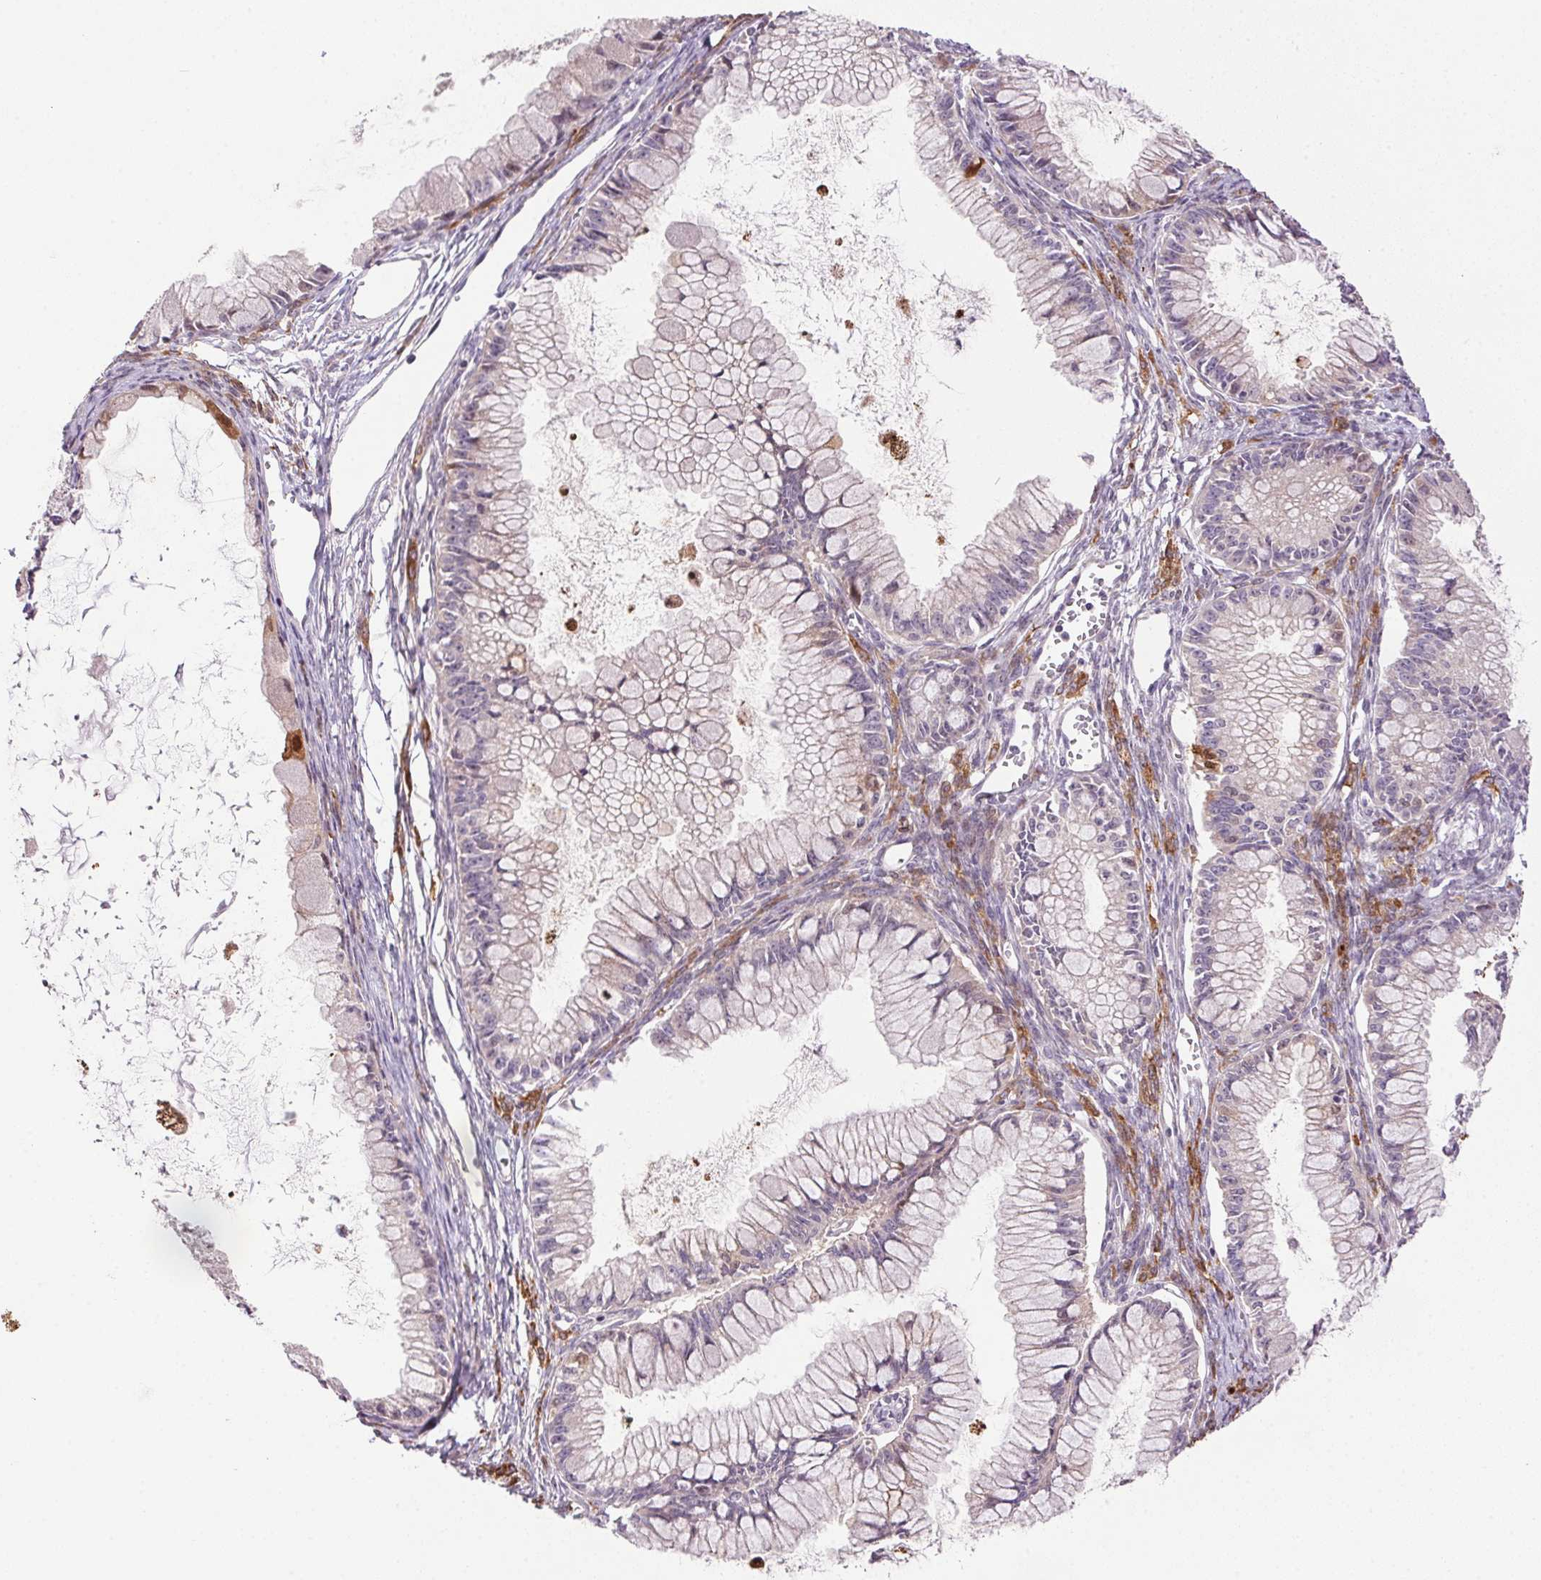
{"staining": {"intensity": "negative", "quantity": "none", "location": "none"}, "tissue": "ovarian cancer", "cell_type": "Tumor cells", "image_type": "cancer", "snomed": [{"axis": "morphology", "description": "Cystadenocarcinoma, mucinous, NOS"}, {"axis": "topography", "description": "Ovary"}], "caption": "High power microscopy histopathology image of an IHC image of ovarian cancer, revealing no significant expression in tumor cells.", "gene": "LRRTM1", "patient": {"sex": "female", "age": 34}}